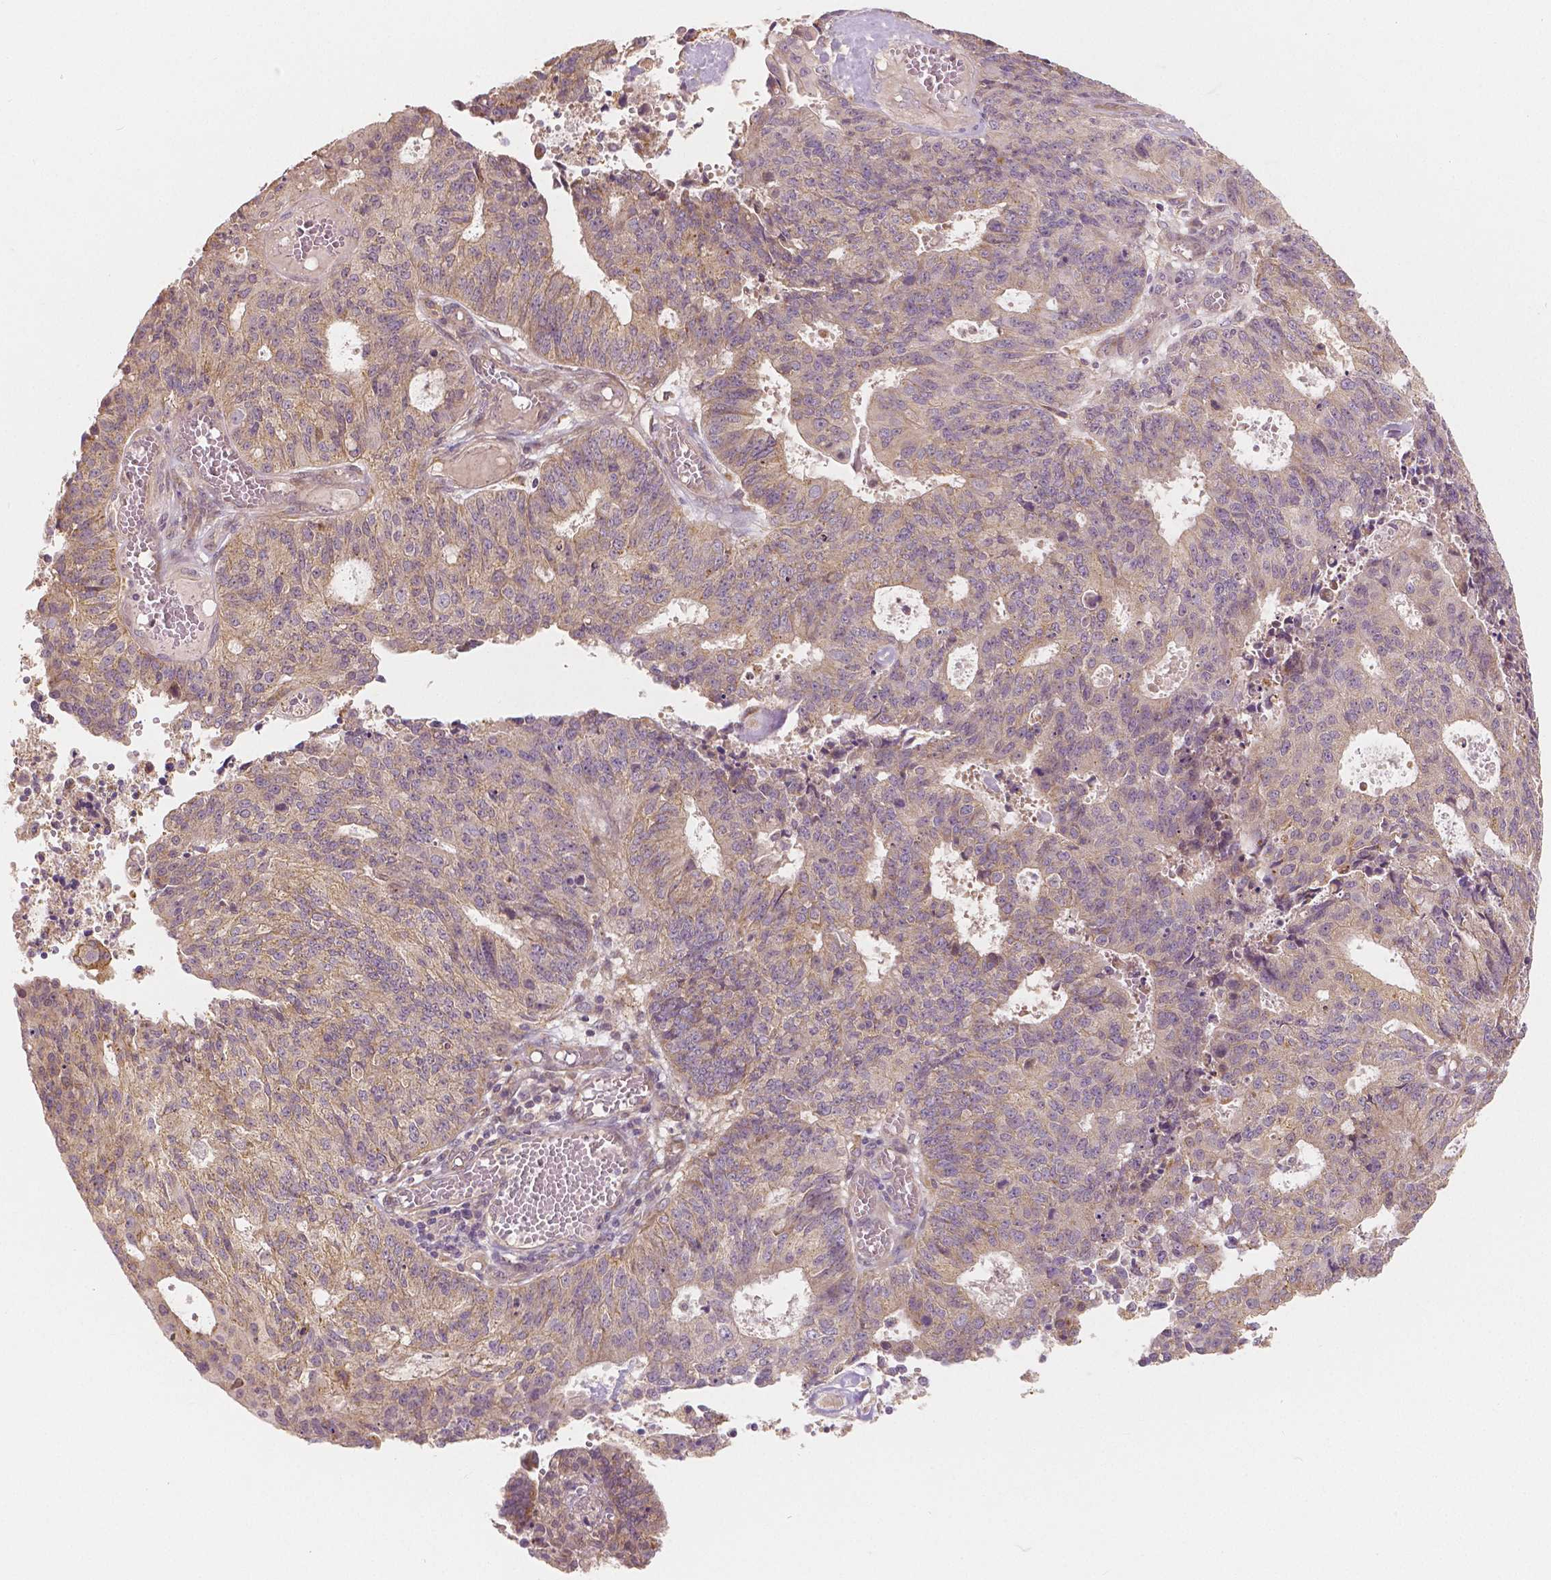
{"staining": {"intensity": "weak", "quantity": ">75%", "location": "cytoplasmic/membranous"}, "tissue": "endometrial cancer", "cell_type": "Tumor cells", "image_type": "cancer", "snomed": [{"axis": "morphology", "description": "Adenocarcinoma, NOS"}, {"axis": "topography", "description": "Endometrium"}], "caption": "A high-resolution image shows immunohistochemistry staining of adenocarcinoma (endometrial), which exhibits weak cytoplasmic/membranous expression in approximately >75% of tumor cells. (brown staining indicates protein expression, while blue staining denotes nuclei).", "gene": "SNX12", "patient": {"sex": "female", "age": 82}}